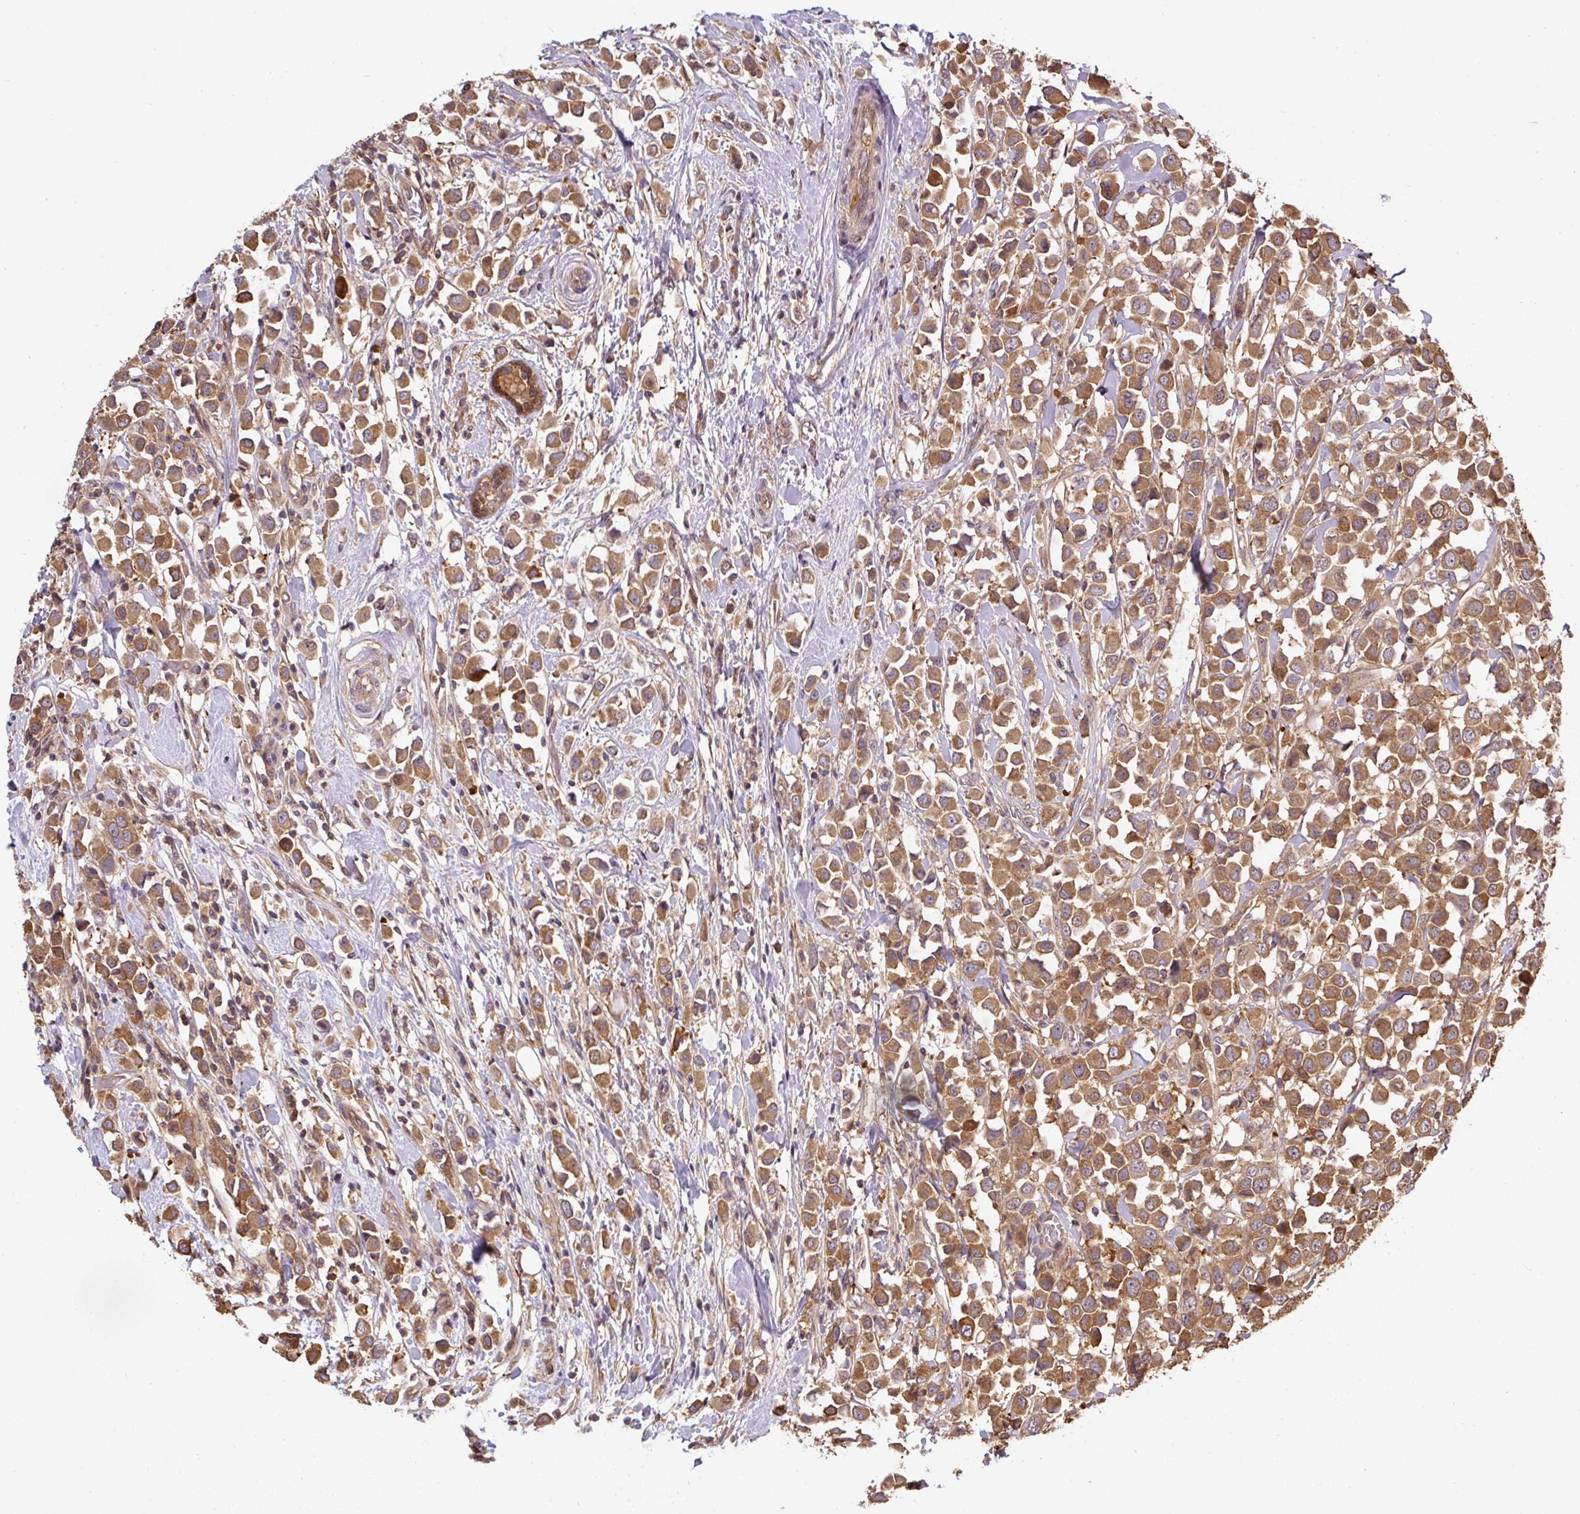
{"staining": {"intensity": "moderate", "quantity": ">75%", "location": "cytoplasmic/membranous"}, "tissue": "breast cancer", "cell_type": "Tumor cells", "image_type": "cancer", "snomed": [{"axis": "morphology", "description": "Duct carcinoma"}, {"axis": "topography", "description": "Breast"}], "caption": "A micrograph showing moderate cytoplasmic/membranous expression in approximately >75% of tumor cells in breast cancer, as visualized by brown immunohistochemical staining.", "gene": "ST13", "patient": {"sex": "female", "age": 61}}